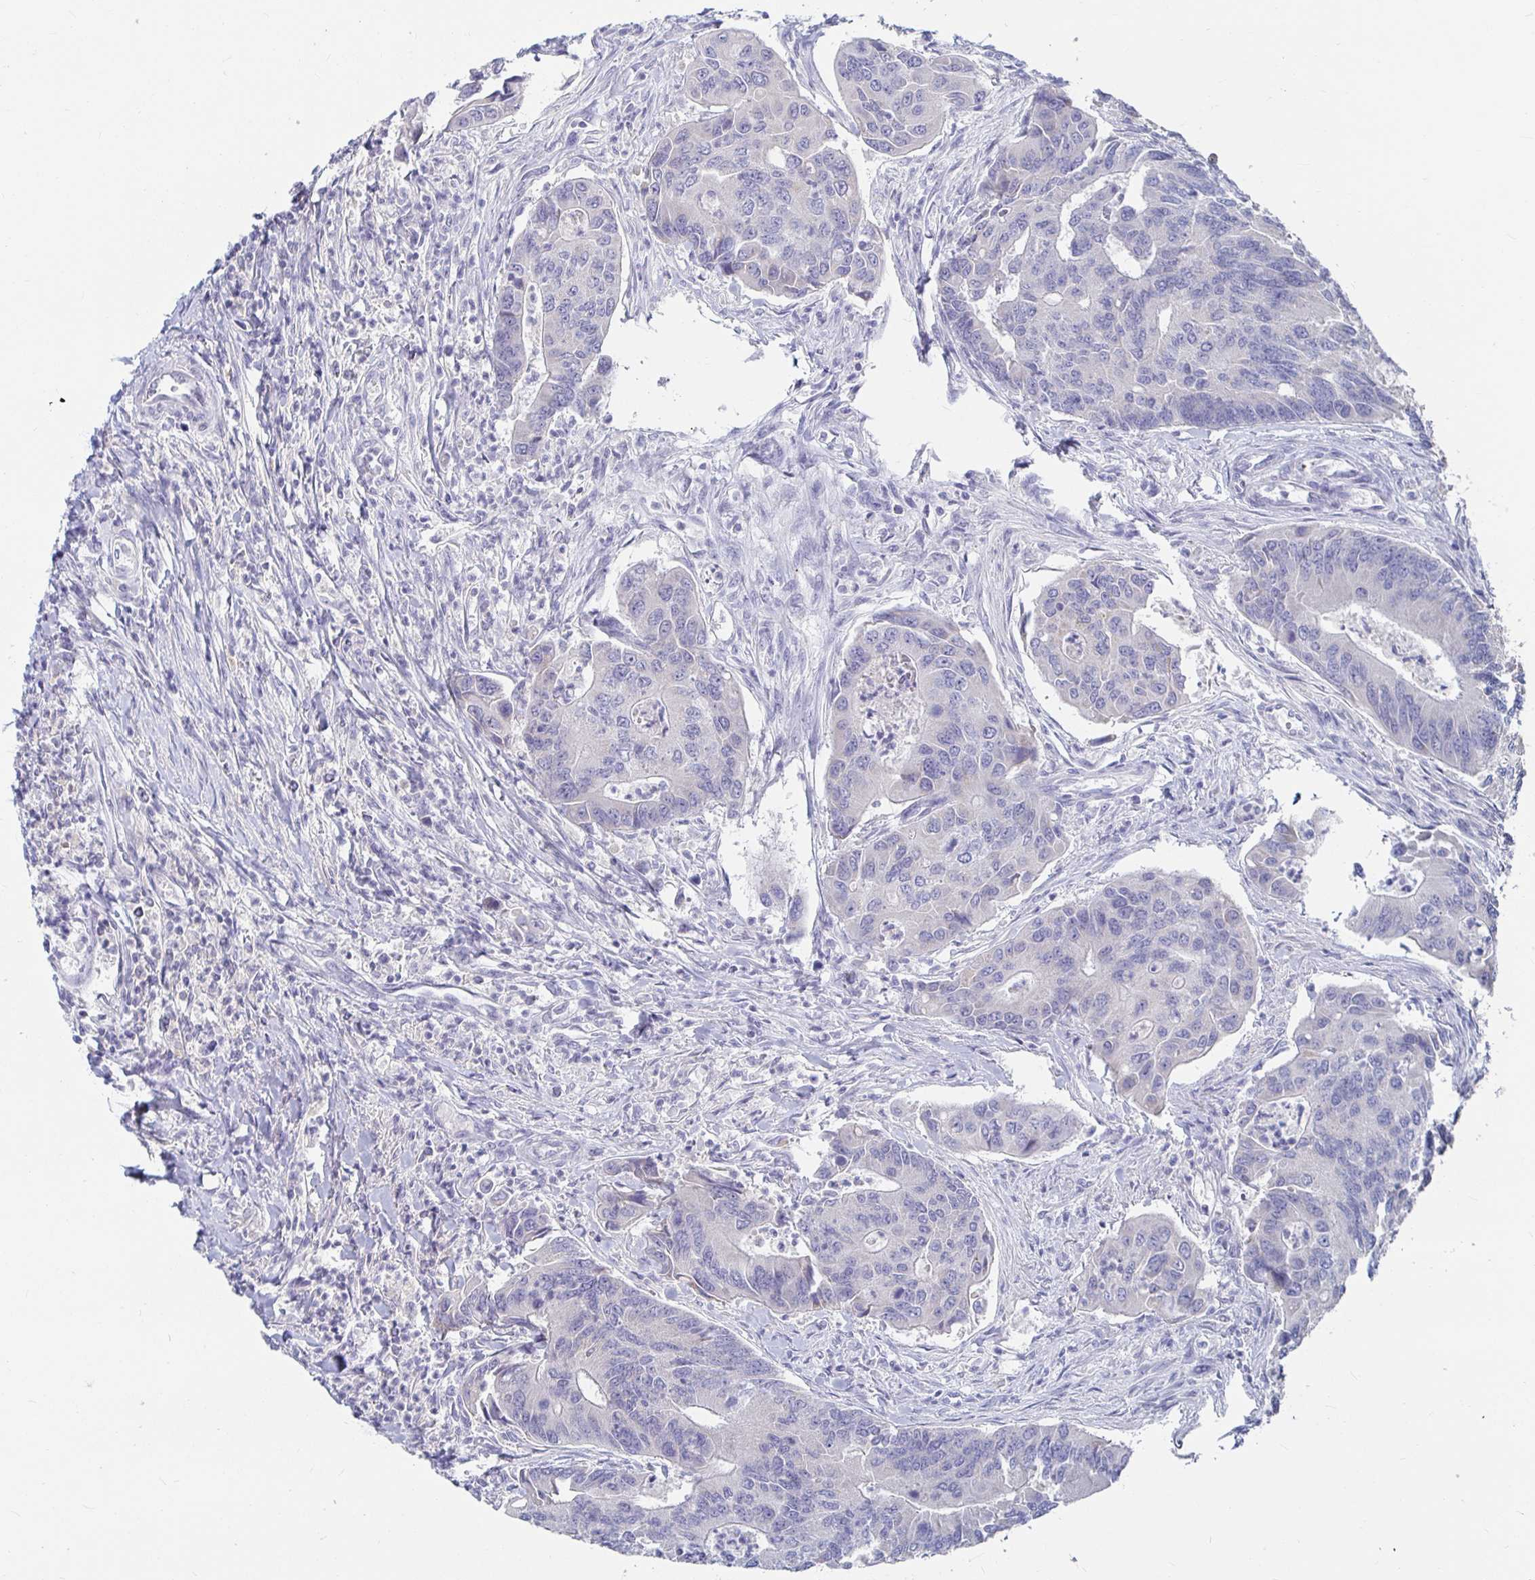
{"staining": {"intensity": "negative", "quantity": "none", "location": "none"}, "tissue": "colorectal cancer", "cell_type": "Tumor cells", "image_type": "cancer", "snomed": [{"axis": "morphology", "description": "Adenocarcinoma, NOS"}, {"axis": "topography", "description": "Colon"}], "caption": "IHC image of colorectal adenocarcinoma stained for a protein (brown), which reveals no expression in tumor cells. (DAB (3,3'-diaminobenzidine) immunohistochemistry (IHC), high magnification).", "gene": "RNF144B", "patient": {"sex": "female", "age": 67}}